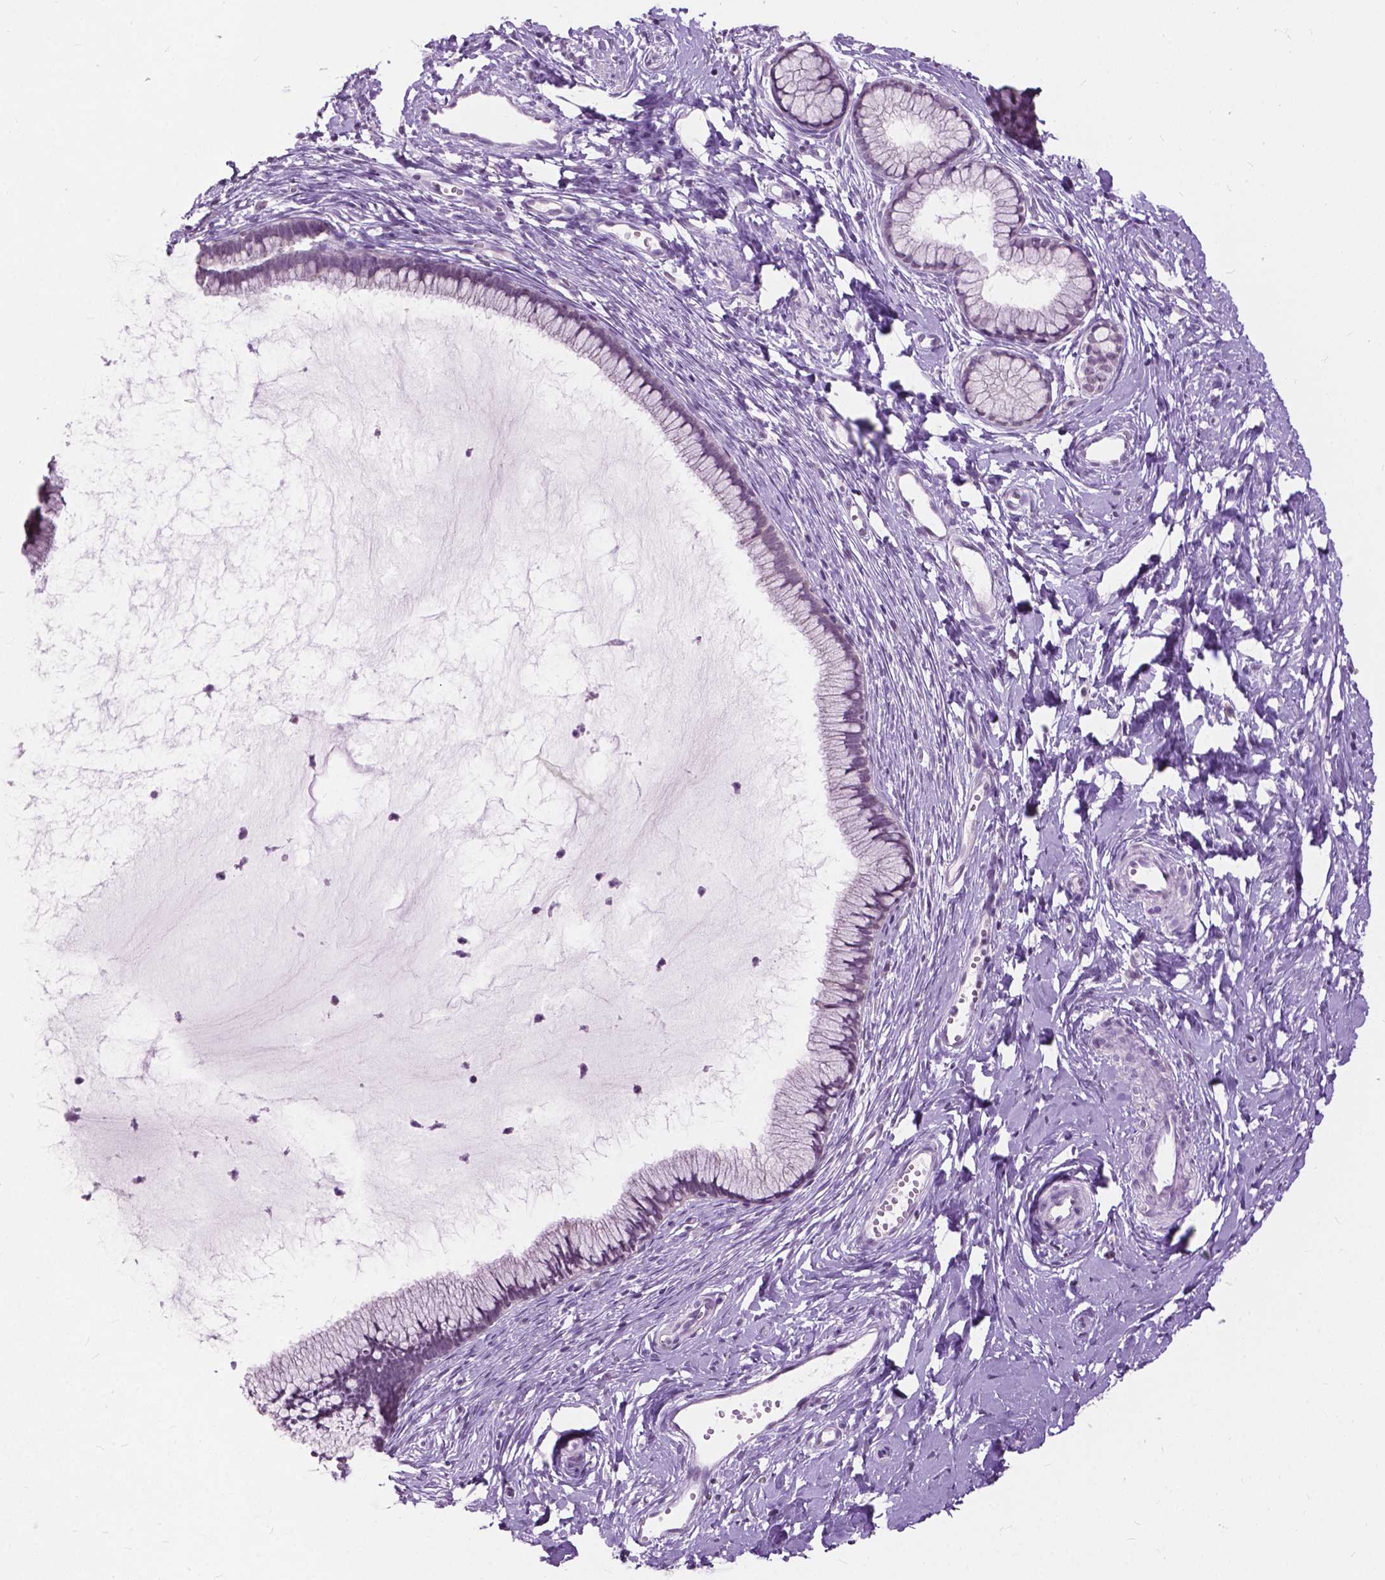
{"staining": {"intensity": "negative", "quantity": "none", "location": "none"}, "tissue": "cervix", "cell_type": "Glandular cells", "image_type": "normal", "snomed": [{"axis": "morphology", "description": "Normal tissue, NOS"}, {"axis": "topography", "description": "Cervix"}], "caption": "Cervix was stained to show a protein in brown. There is no significant expression in glandular cells.", "gene": "GPR37L1", "patient": {"sex": "female", "age": 40}}